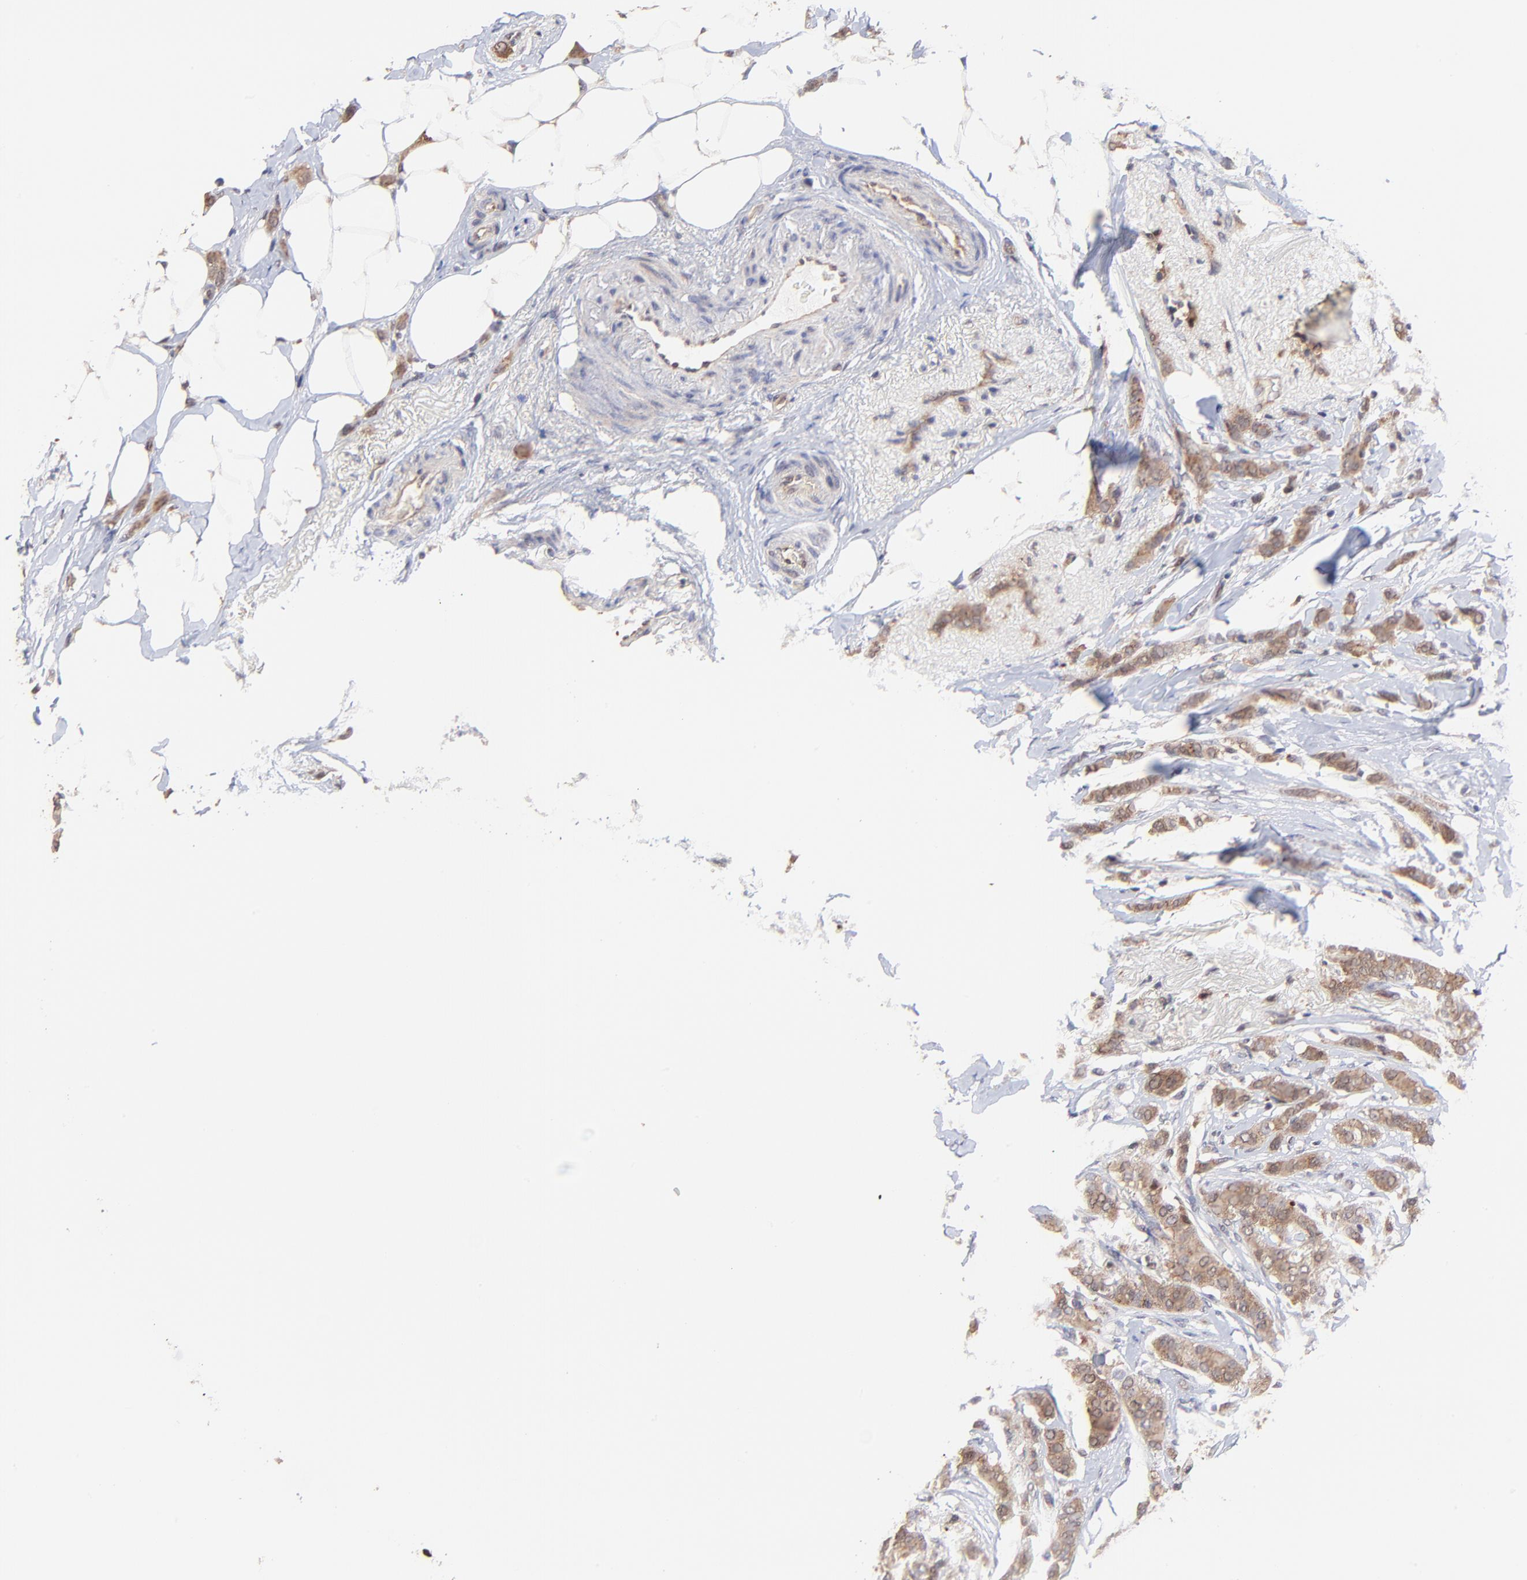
{"staining": {"intensity": "moderate", "quantity": ">75%", "location": "cytoplasmic/membranous"}, "tissue": "breast cancer", "cell_type": "Tumor cells", "image_type": "cancer", "snomed": [{"axis": "morphology", "description": "Lobular carcinoma"}, {"axis": "topography", "description": "Breast"}], "caption": "There is medium levels of moderate cytoplasmic/membranous expression in tumor cells of breast cancer (lobular carcinoma), as demonstrated by immunohistochemical staining (brown color).", "gene": "PSMA6", "patient": {"sex": "female", "age": 55}}